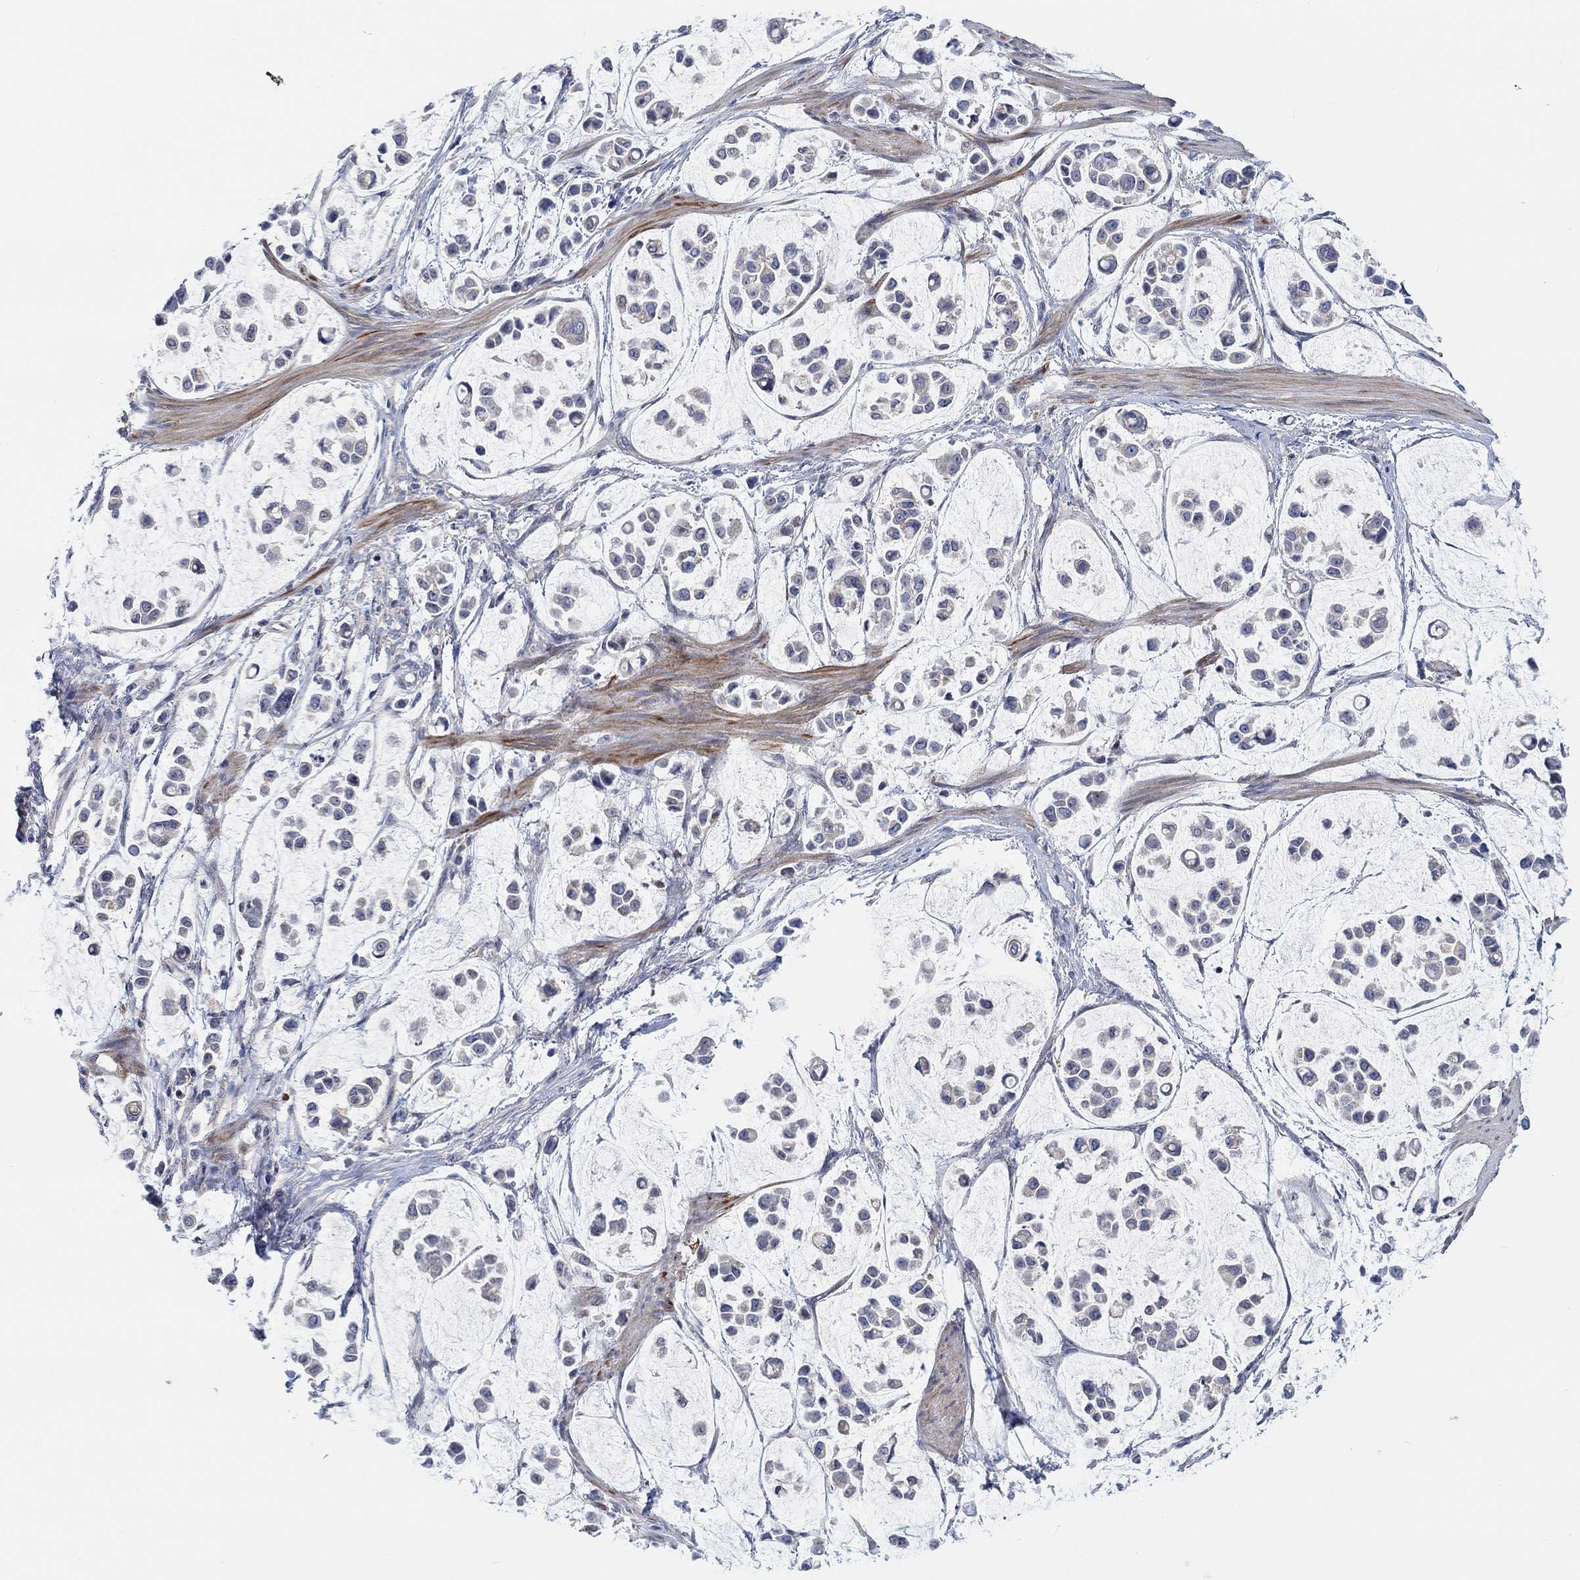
{"staining": {"intensity": "negative", "quantity": "none", "location": "none"}, "tissue": "stomach cancer", "cell_type": "Tumor cells", "image_type": "cancer", "snomed": [{"axis": "morphology", "description": "Adenocarcinoma, NOS"}, {"axis": "topography", "description": "Stomach"}], "caption": "Histopathology image shows no protein staining in tumor cells of stomach cancer (adenocarcinoma) tissue.", "gene": "PMFBP1", "patient": {"sex": "male", "age": 82}}